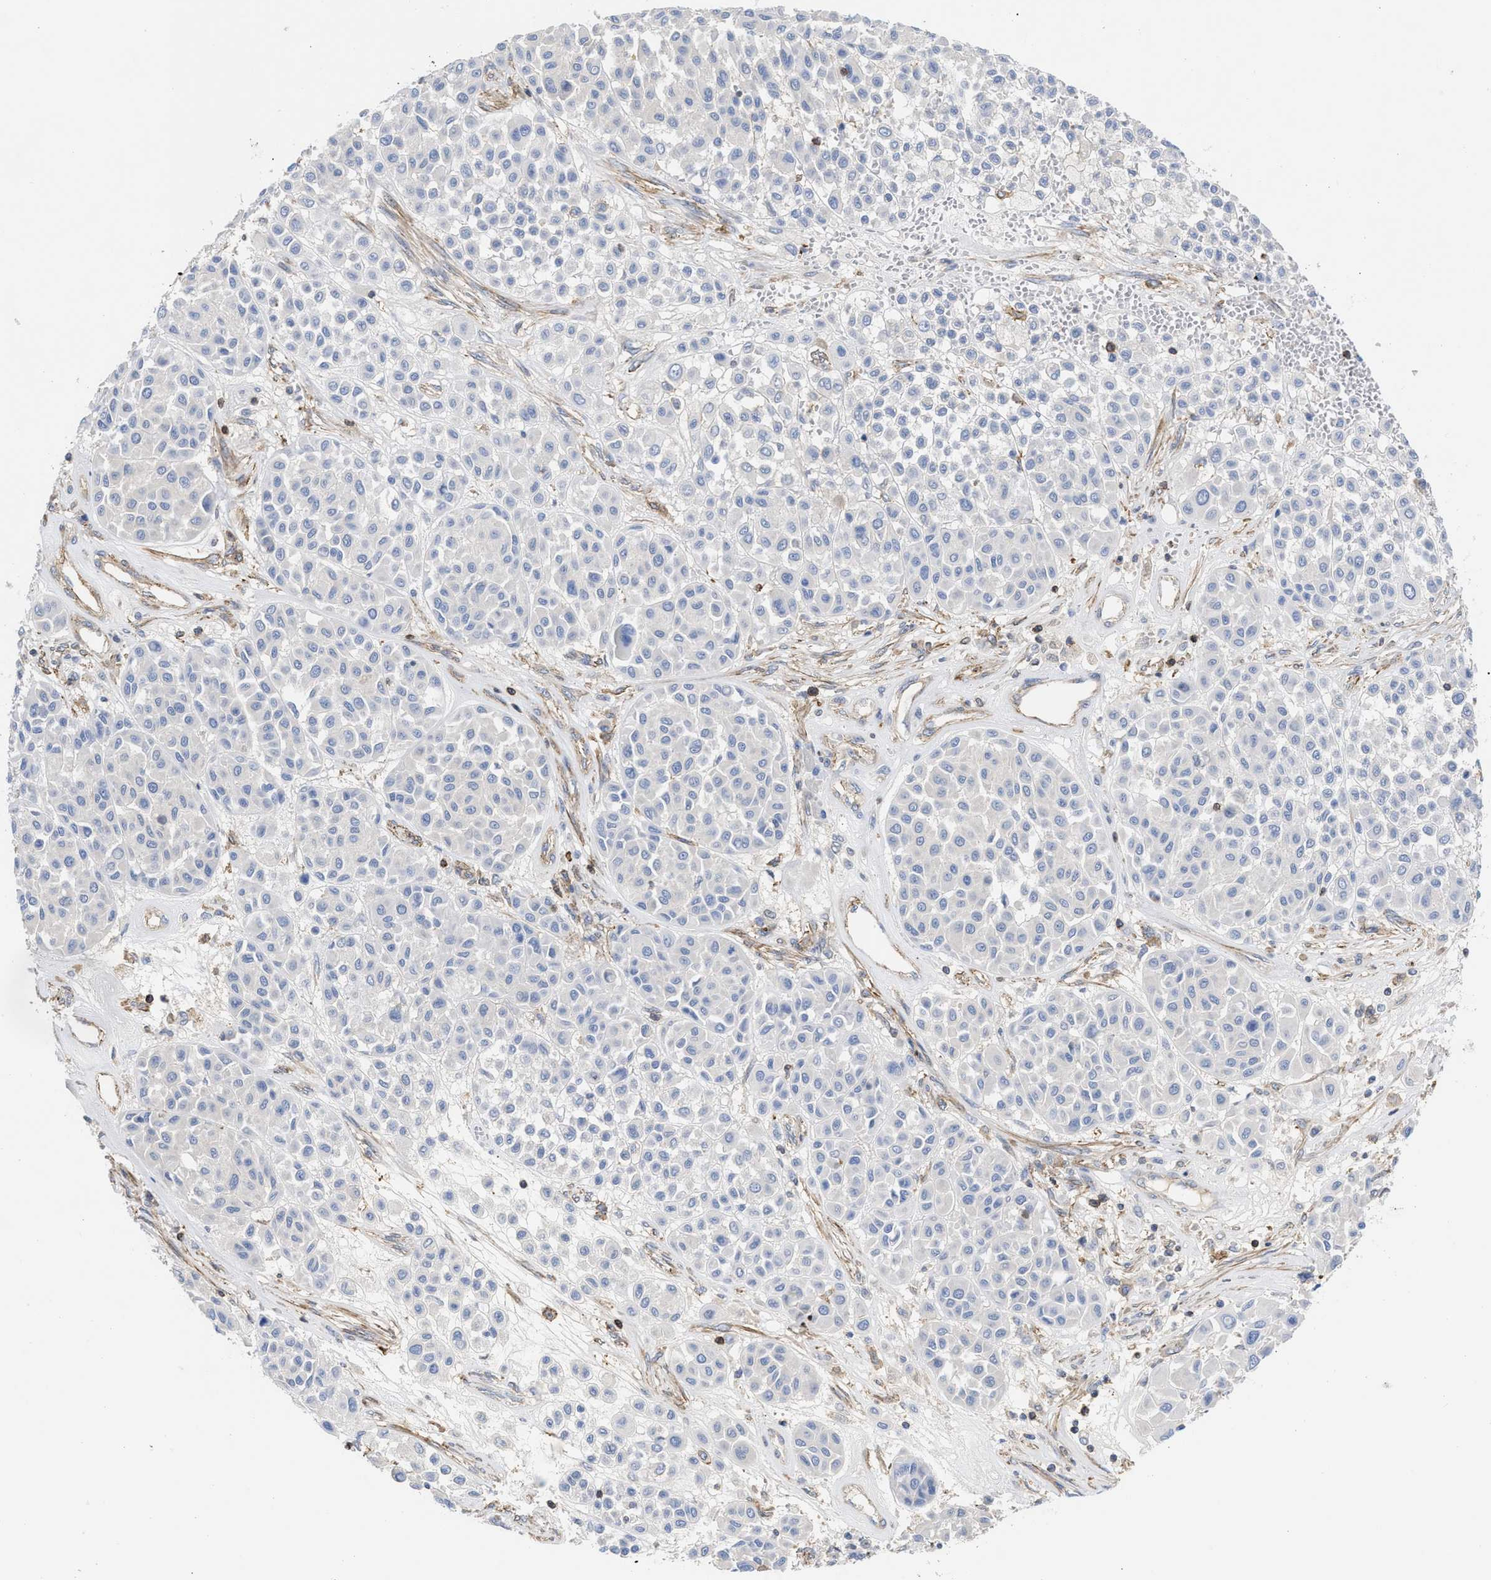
{"staining": {"intensity": "negative", "quantity": "none", "location": "none"}, "tissue": "melanoma", "cell_type": "Tumor cells", "image_type": "cancer", "snomed": [{"axis": "morphology", "description": "Malignant melanoma, Metastatic site"}, {"axis": "topography", "description": "Soft tissue"}], "caption": "This image is of malignant melanoma (metastatic site) stained with immunohistochemistry (IHC) to label a protein in brown with the nuclei are counter-stained blue. There is no positivity in tumor cells.", "gene": "HS3ST5", "patient": {"sex": "male", "age": 41}}